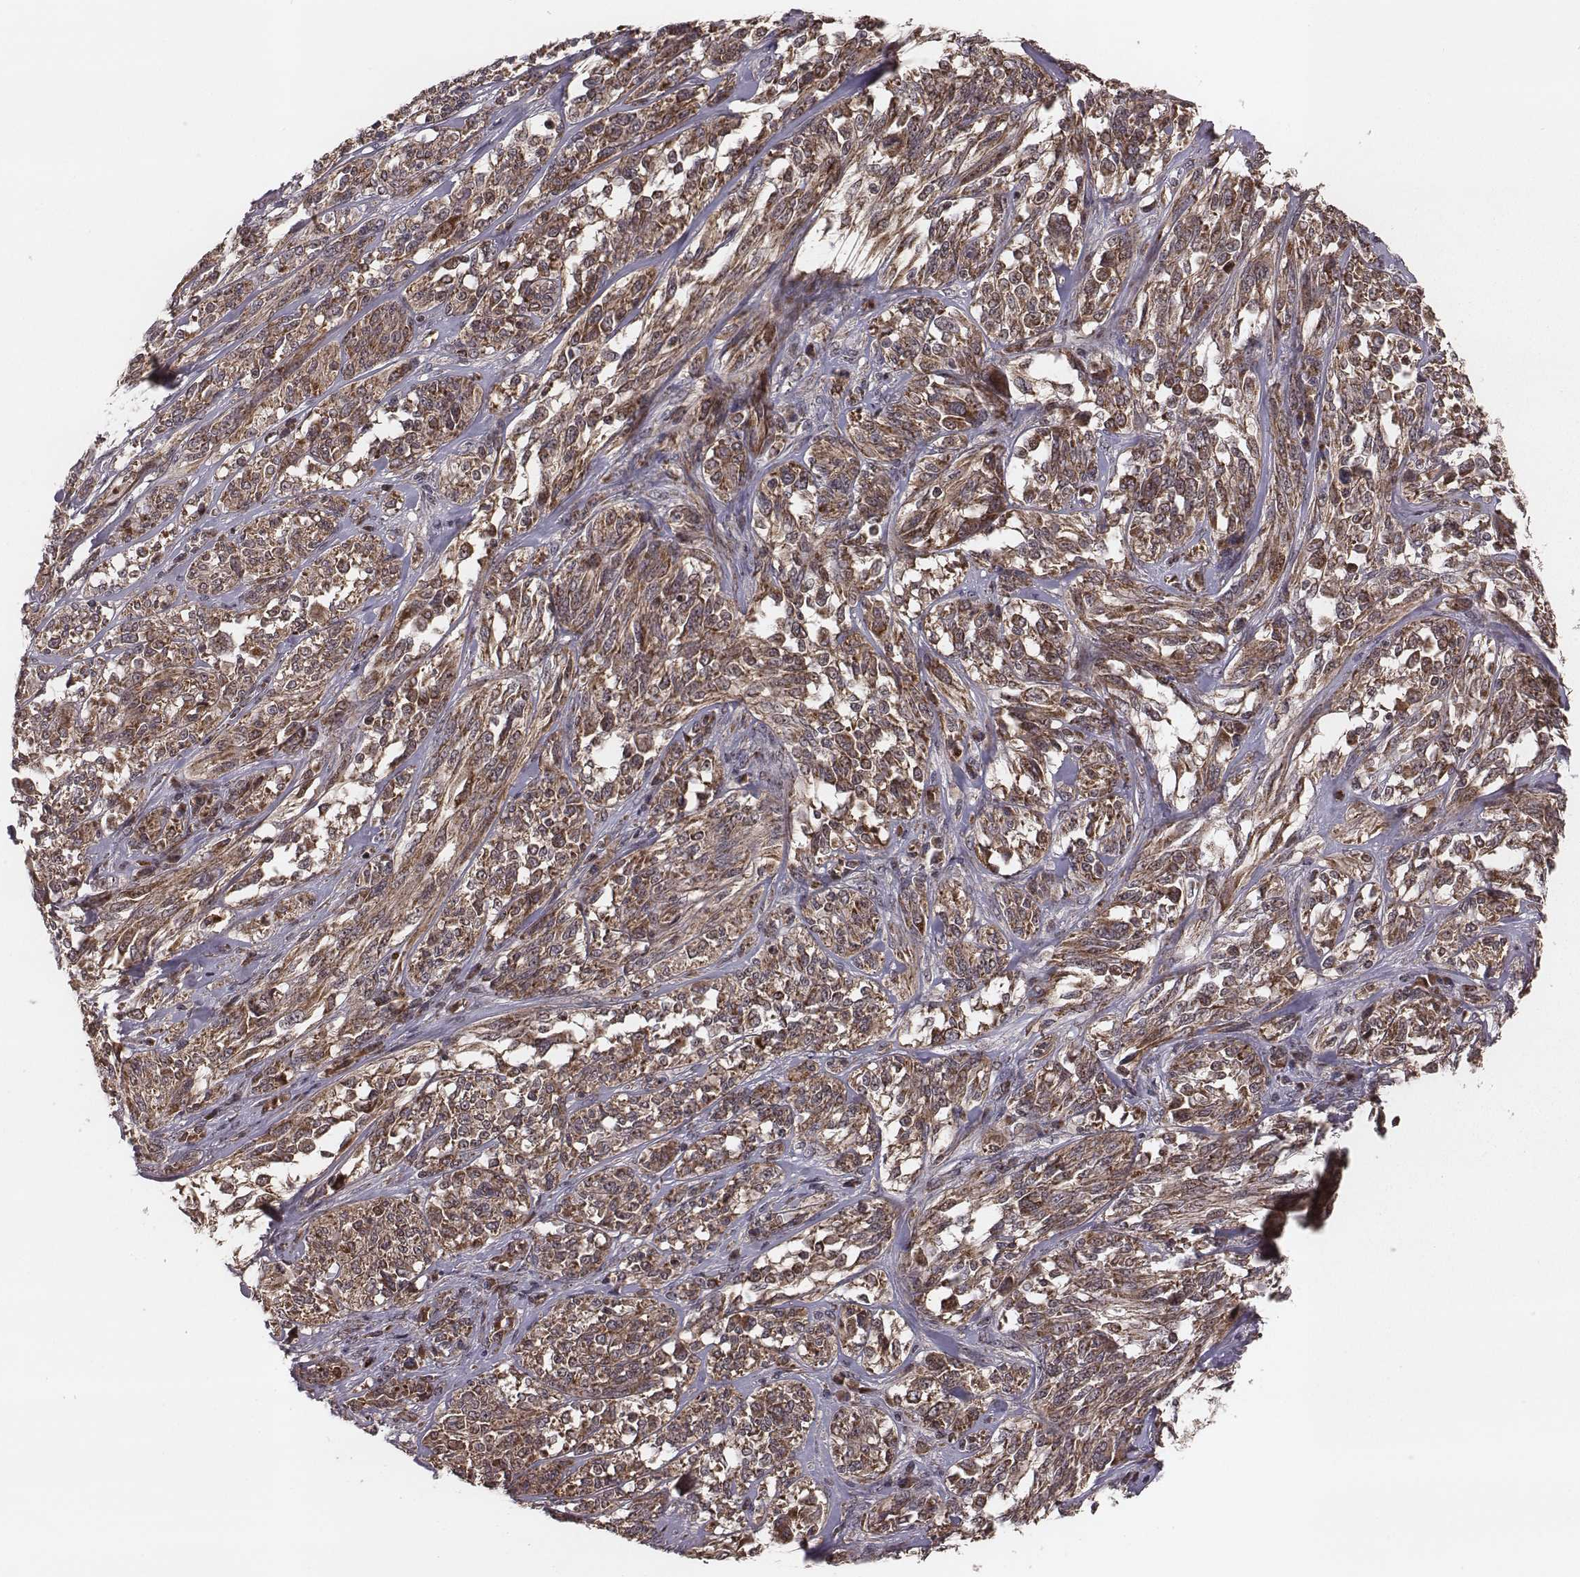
{"staining": {"intensity": "strong", "quantity": ">75%", "location": "cytoplasmic/membranous"}, "tissue": "melanoma", "cell_type": "Tumor cells", "image_type": "cancer", "snomed": [{"axis": "morphology", "description": "Malignant melanoma, NOS"}, {"axis": "topography", "description": "Skin"}], "caption": "Protein expression by IHC displays strong cytoplasmic/membranous positivity in about >75% of tumor cells in malignant melanoma. Nuclei are stained in blue.", "gene": "ZDHHC21", "patient": {"sex": "female", "age": 91}}